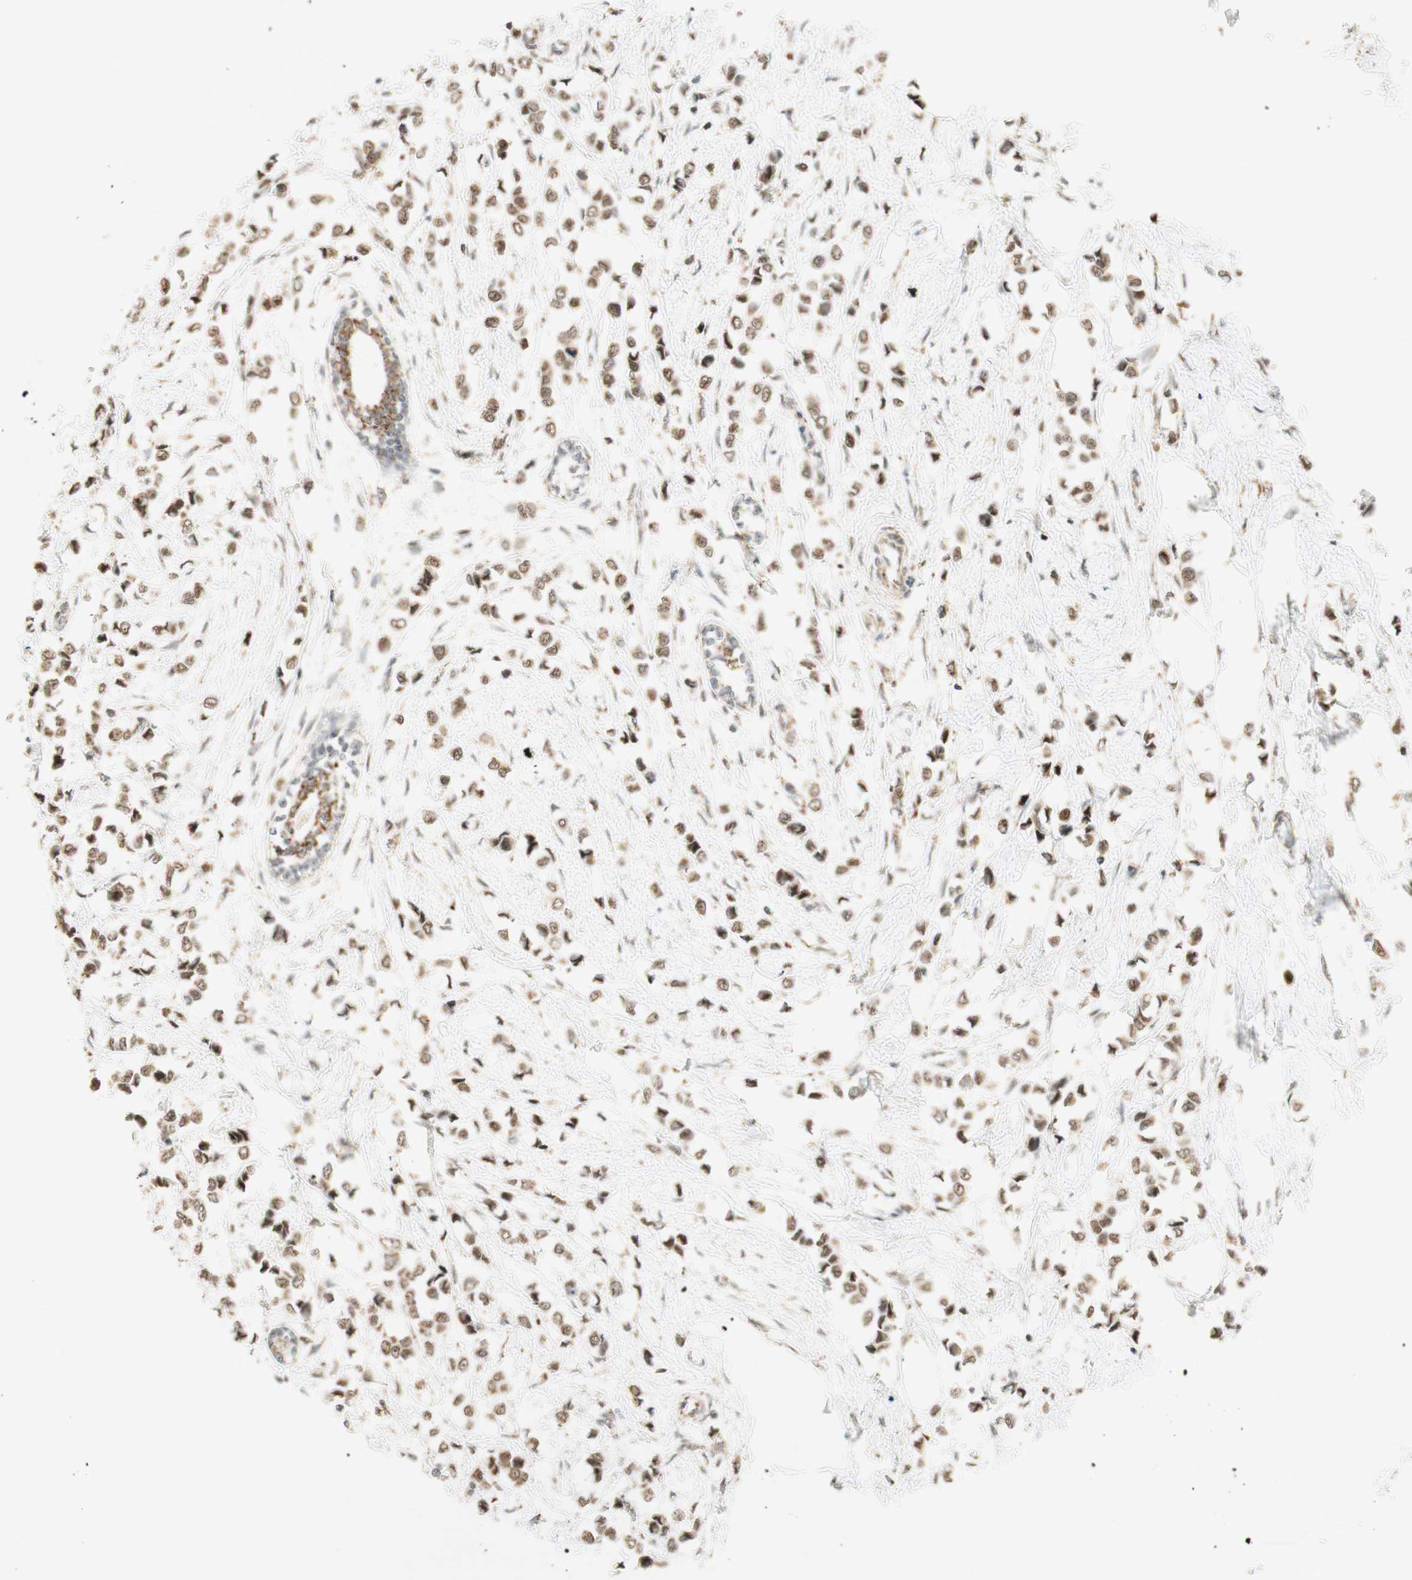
{"staining": {"intensity": "moderate", "quantity": ">75%", "location": "cytoplasmic/membranous,nuclear"}, "tissue": "breast cancer", "cell_type": "Tumor cells", "image_type": "cancer", "snomed": [{"axis": "morphology", "description": "Lobular carcinoma"}, {"axis": "topography", "description": "Breast"}], "caption": "IHC histopathology image of human breast lobular carcinoma stained for a protein (brown), which exhibits medium levels of moderate cytoplasmic/membranous and nuclear expression in about >75% of tumor cells.", "gene": "ZNF782", "patient": {"sex": "female", "age": 51}}